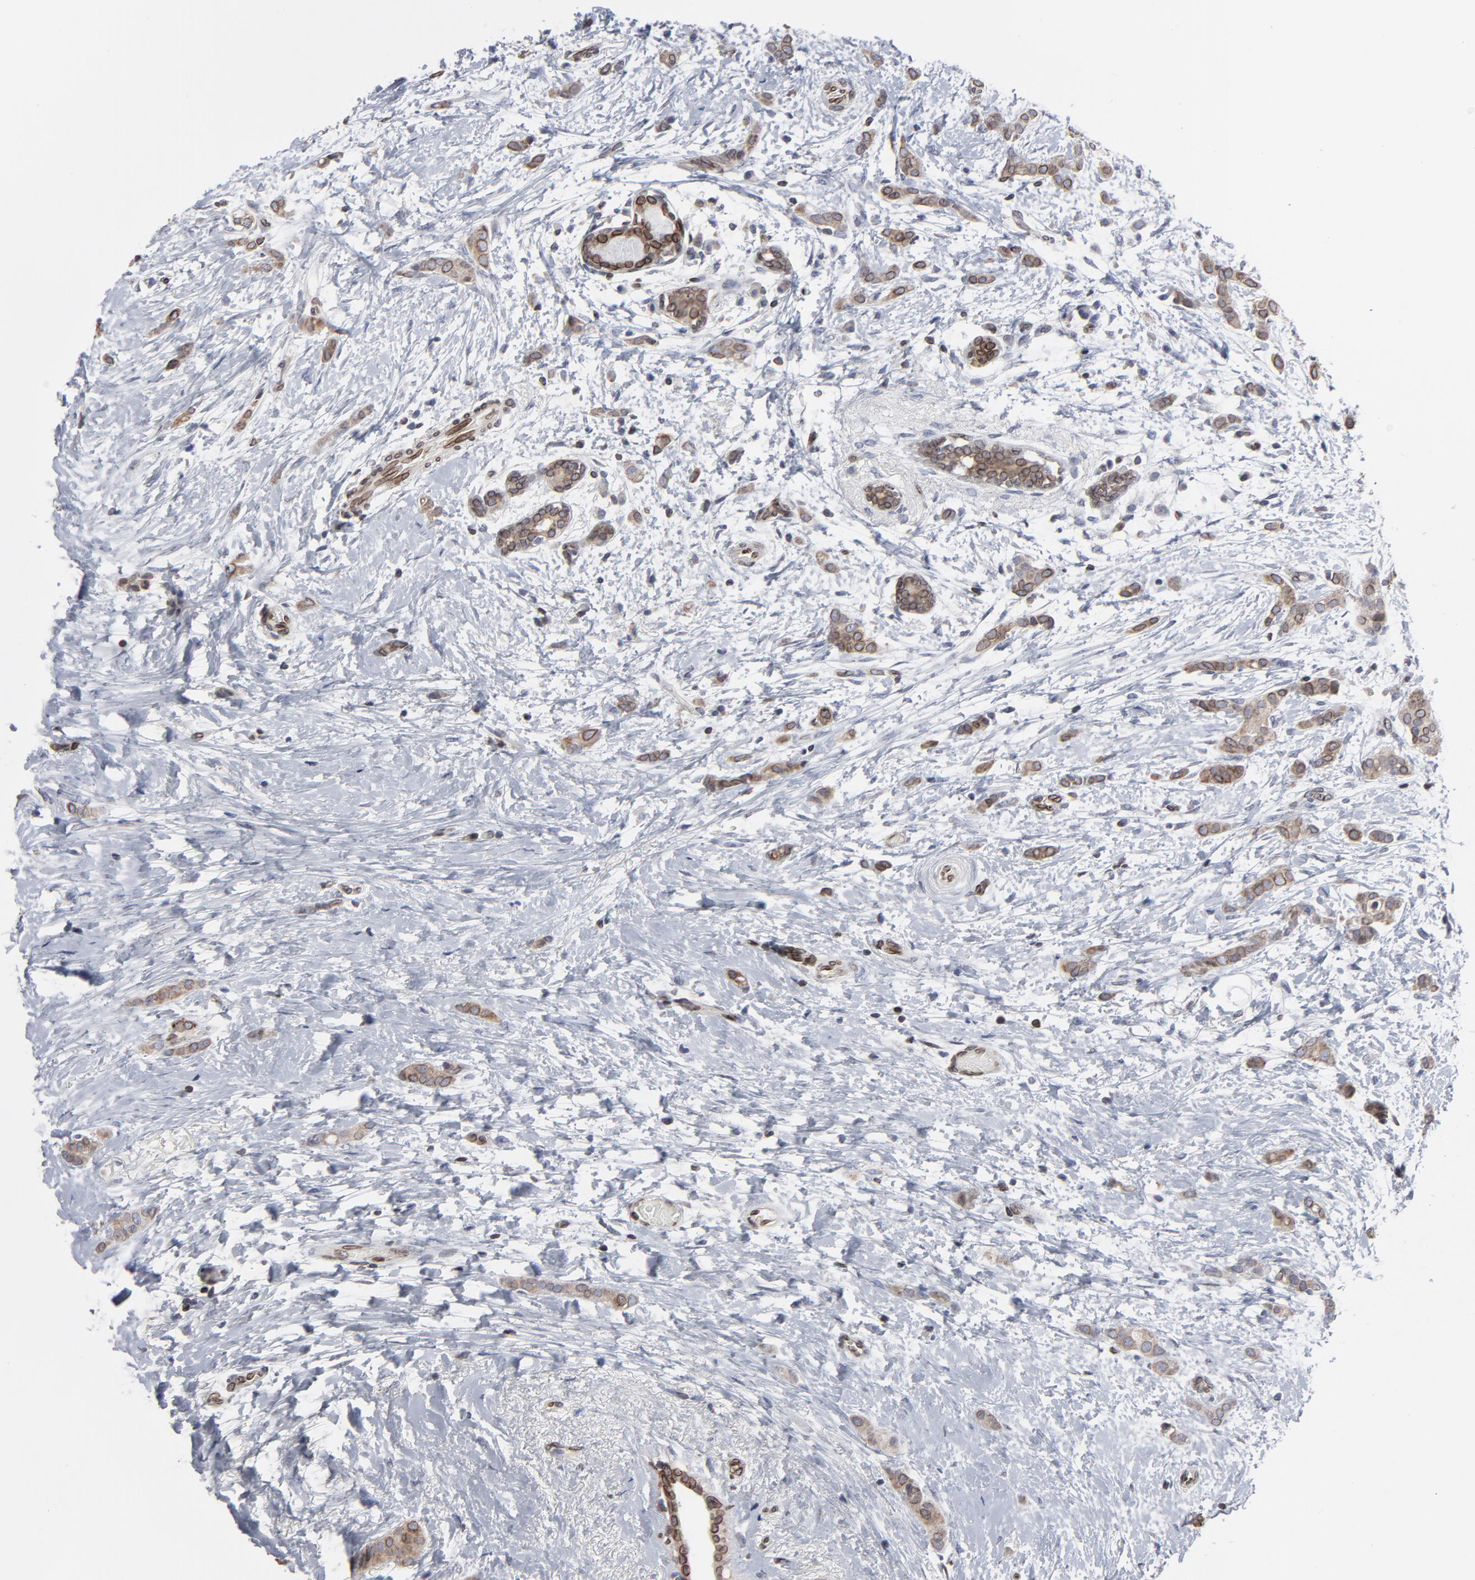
{"staining": {"intensity": "moderate", "quantity": ">75%", "location": "cytoplasmic/membranous,nuclear"}, "tissue": "breast cancer", "cell_type": "Tumor cells", "image_type": "cancer", "snomed": [{"axis": "morphology", "description": "Lobular carcinoma"}, {"axis": "topography", "description": "Breast"}], "caption": "An image of human lobular carcinoma (breast) stained for a protein shows moderate cytoplasmic/membranous and nuclear brown staining in tumor cells.", "gene": "SYNE2", "patient": {"sex": "female", "age": 55}}